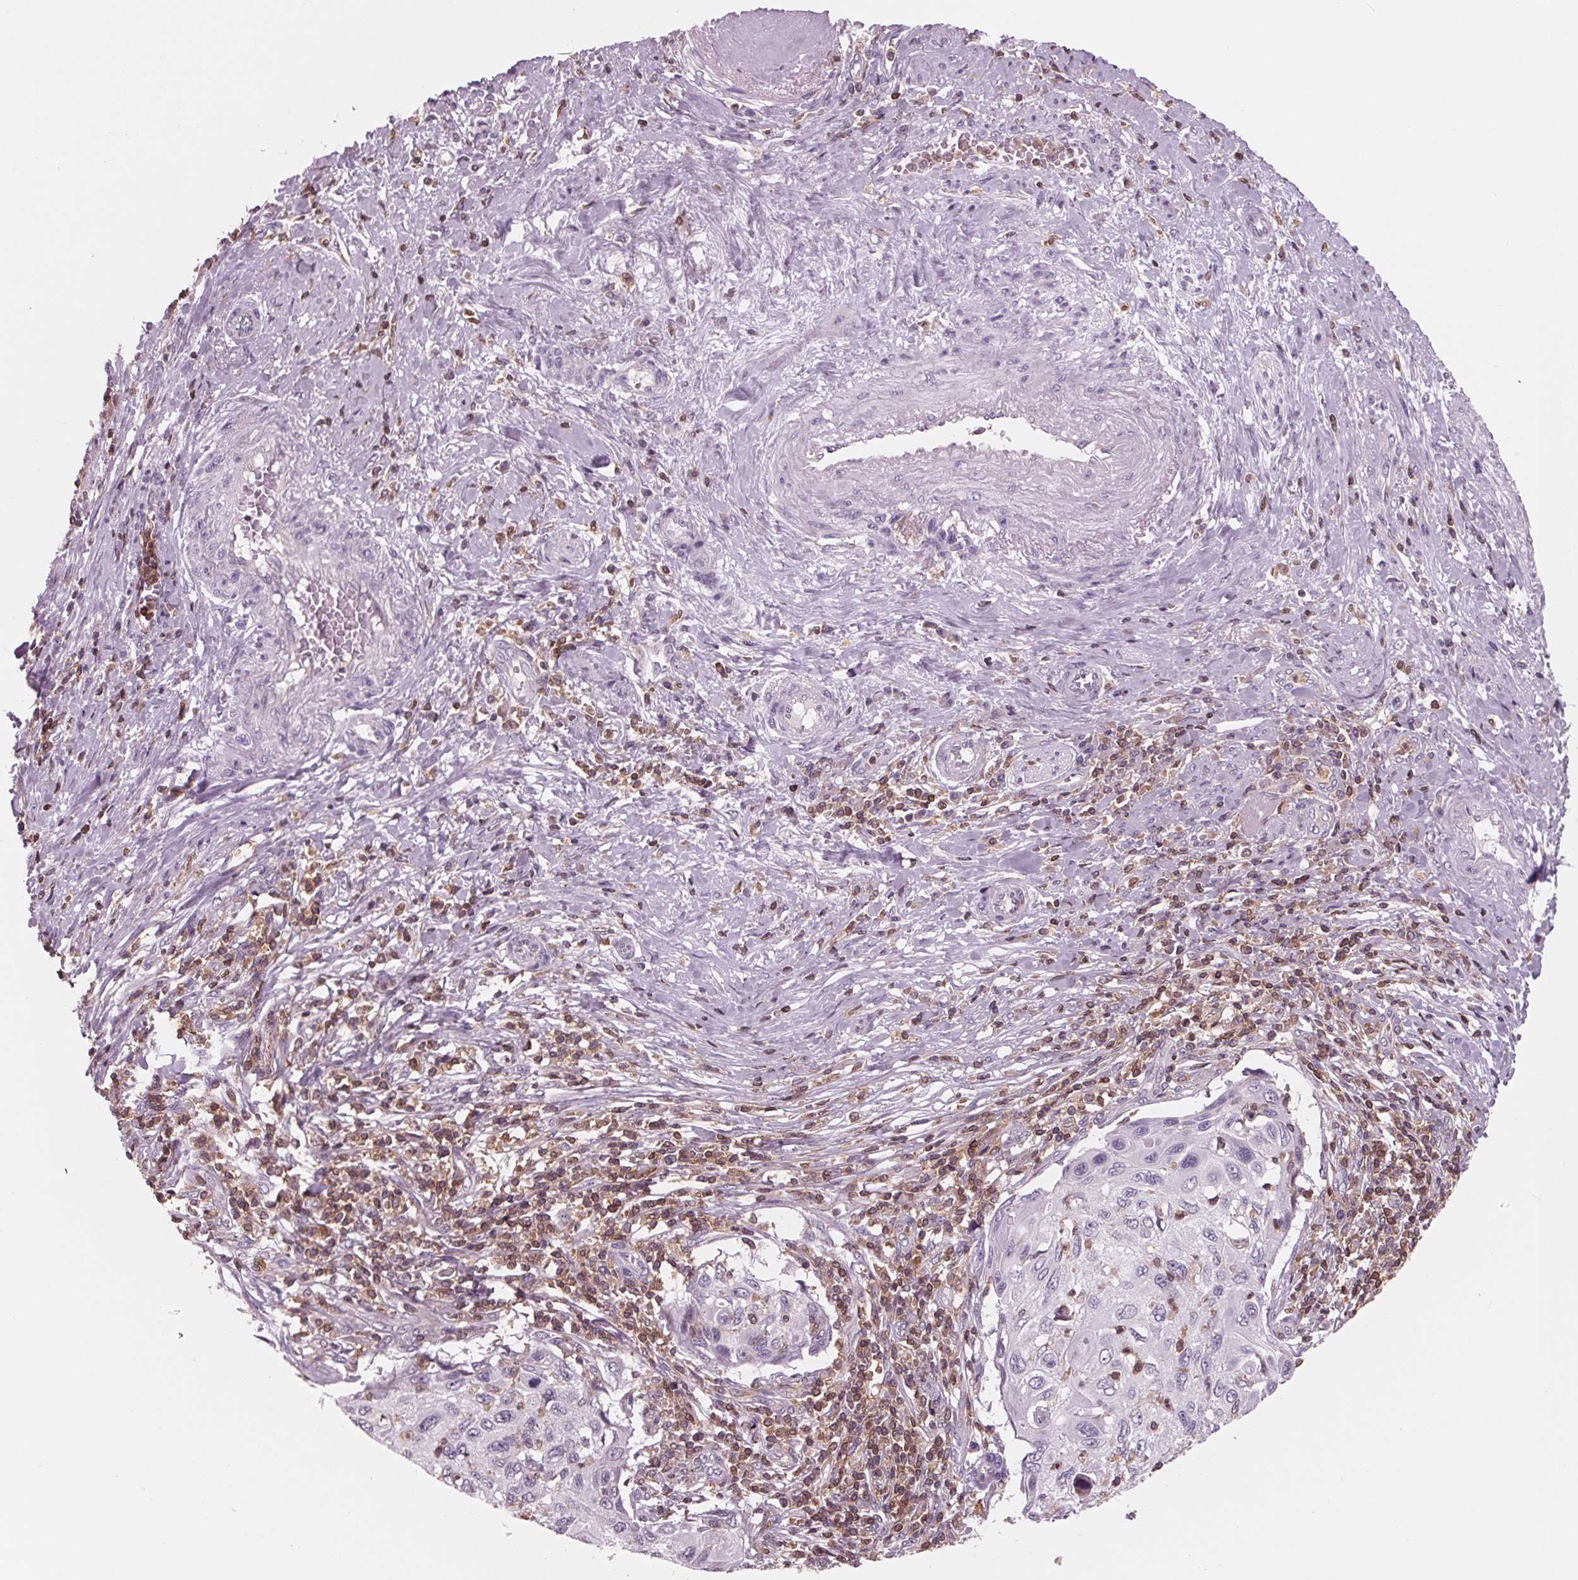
{"staining": {"intensity": "negative", "quantity": "none", "location": "none"}, "tissue": "cervical cancer", "cell_type": "Tumor cells", "image_type": "cancer", "snomed": [{"axis": "morphology", "description": "Squamous cell carcinoma, NOS"}, {"axis": "topography", "description": "Cervix"}], "caption": "Tumor cells show no significant positivity in cervical cancer (squamous cell carcinoma).", "gene": "ARHGAP25", "patient": {"sex": "female", "age": 70}}